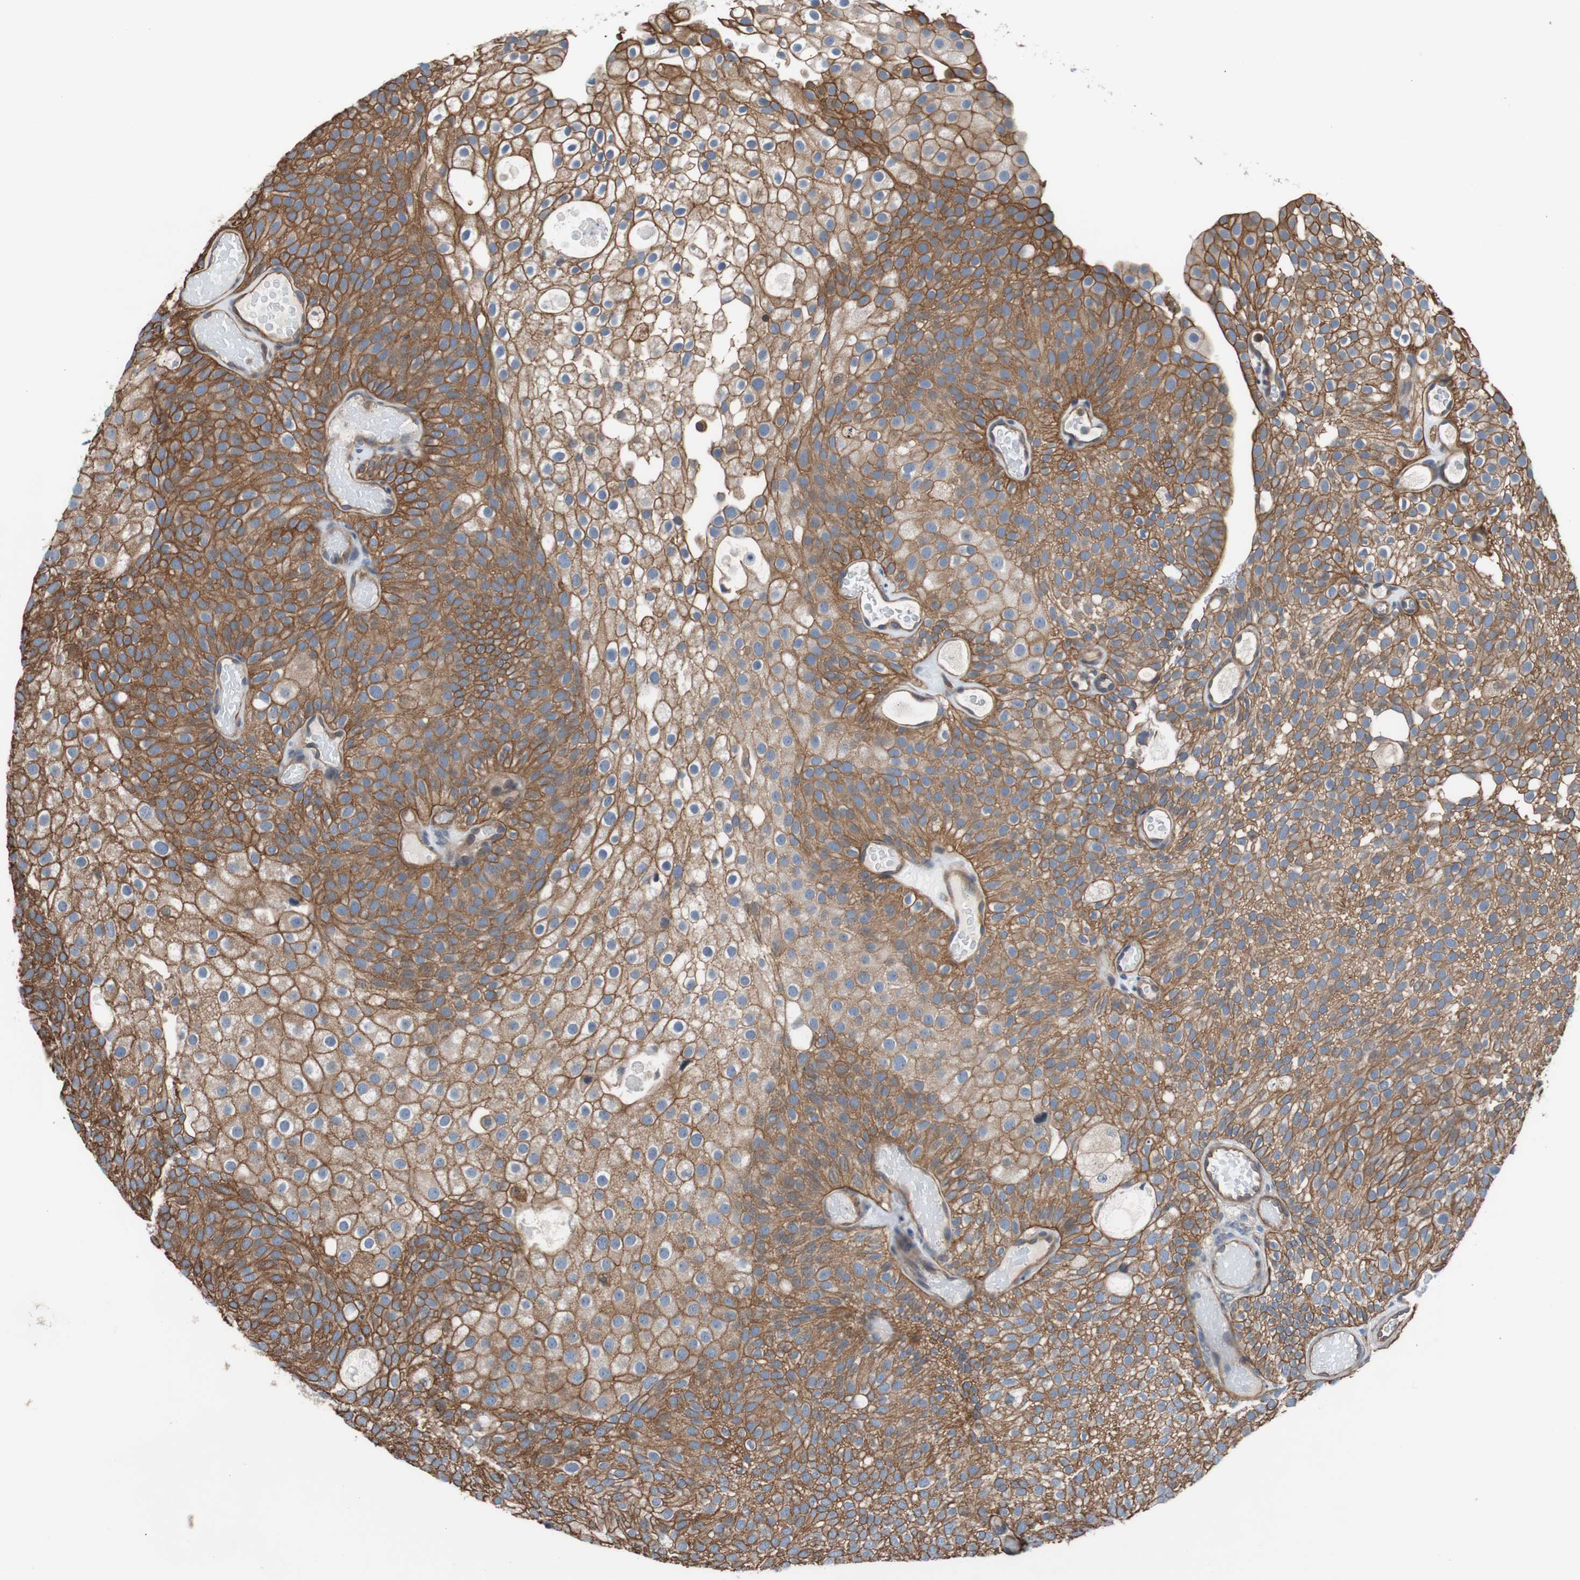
{"staining": {"intensity": "strong", "quantity": ">75%", "location": "cytoplasmic/membranous"}, "tissue": "urothelial cancer", "cell_type": "Tumor cells", "image_type": "cancer", "snomed": [{"axis": "morphology", "description": "Urothelial carcinoma, Low grade"}, {"axis": "topography", "description": "Urinary bladder"}], "caption": "Brown immunohistochemical staining in human urothelial carcinoma (low-grade) demonstrates strong cytoplasmic/membranous expression in about >75% of tumor cells.", "gene": "KIF3B", "patient": {"sex": "male", "age": 78}}